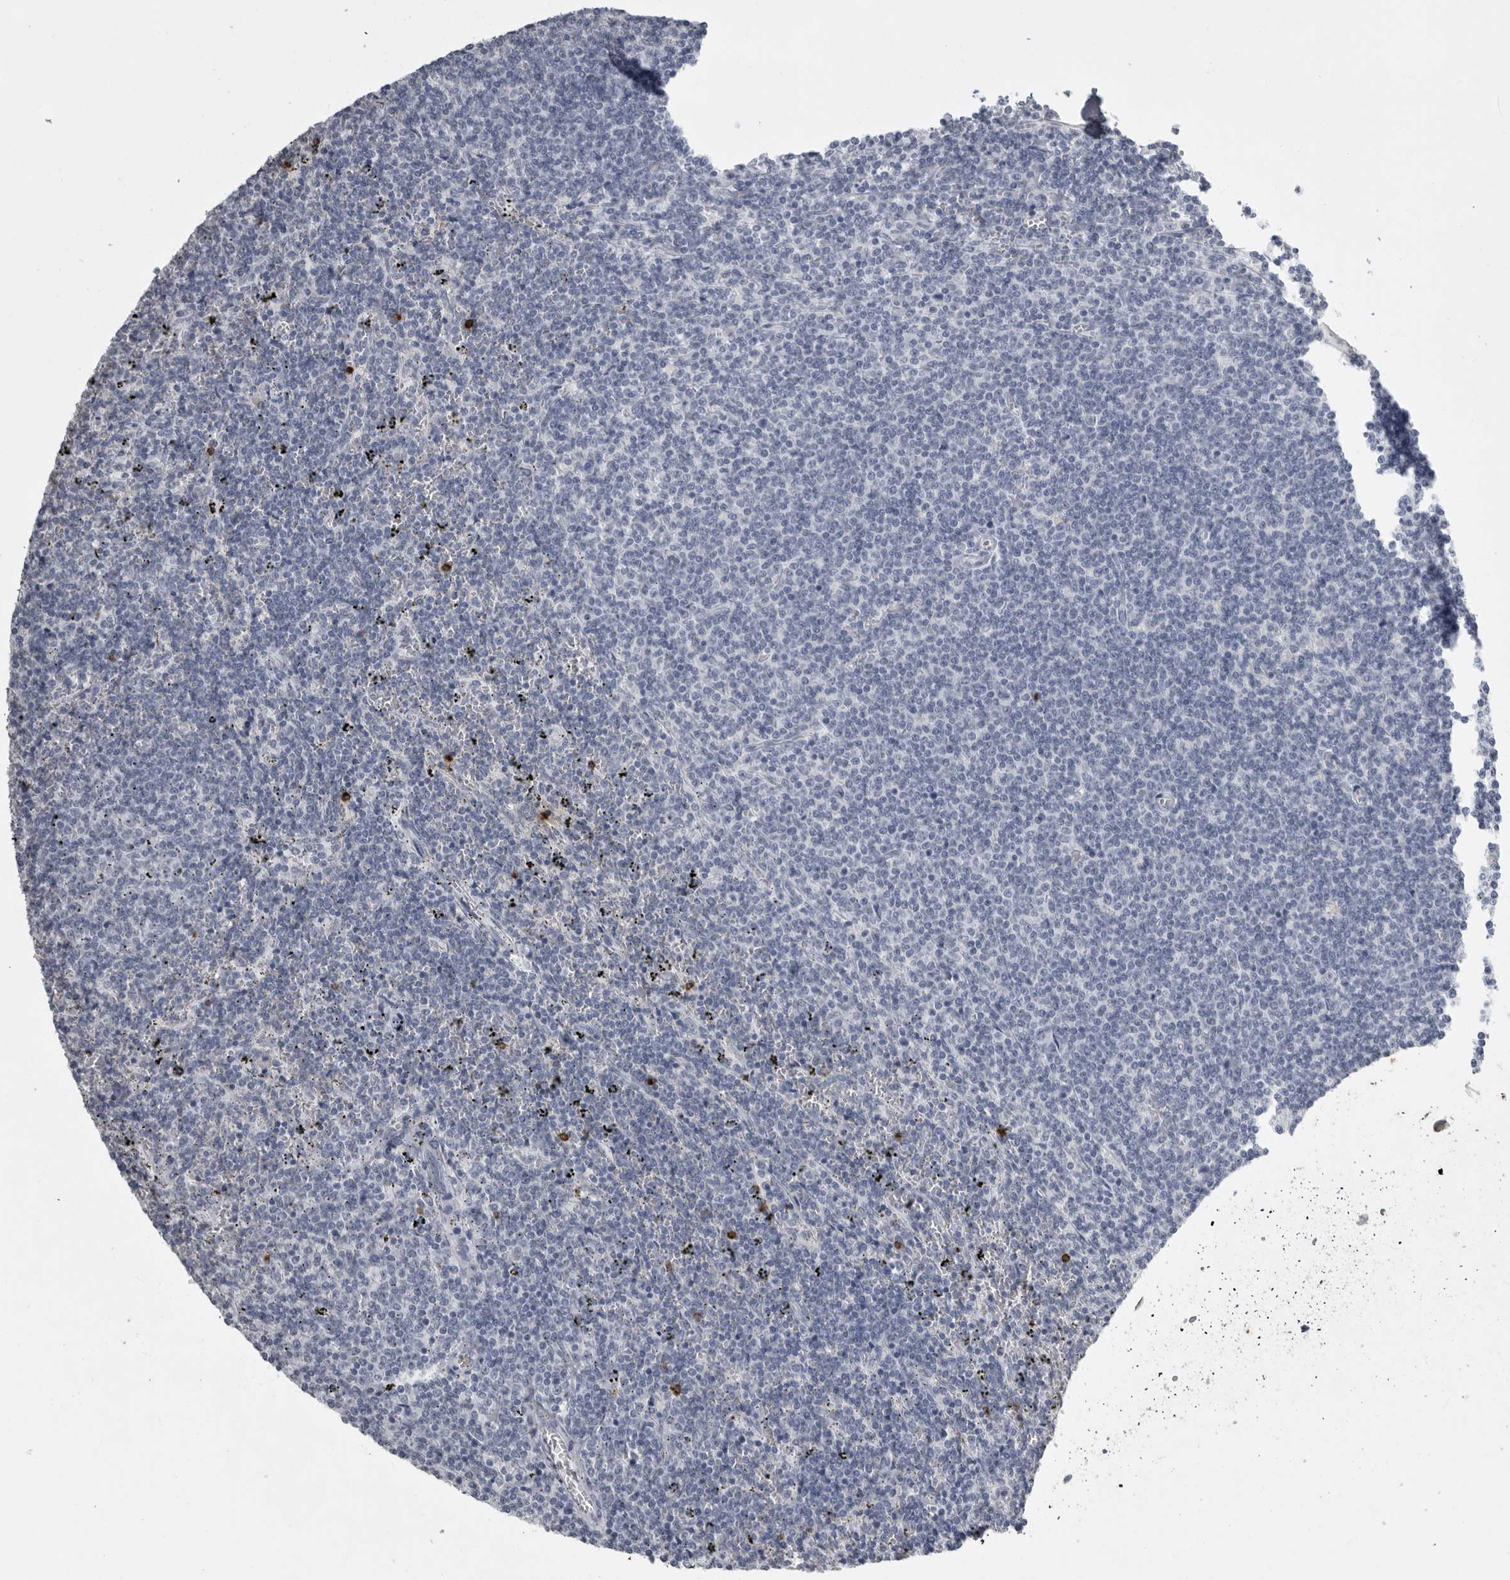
{"staining": {"intensity": "negative", "quantity": "none", "location": "none"}, "tissue": "lymphoma", "cell_type": "Tumor cells", "image_type": "cancer", "snomed": [{"axis": "morphology", "description": "Malignant lymphoma, non-Hodgkin's type, Low grade"}, {"axis": "topography", "description": "Spleen"}], "caption": "Malignant lymphoma, non-Hodgkin's type (low-grade) stained for a protein using immunohistochemistry (IHC) demonstrates no positivity tumor cells.", "gene": "GNLY", "patient": {"sex": "female", "age": 50}}